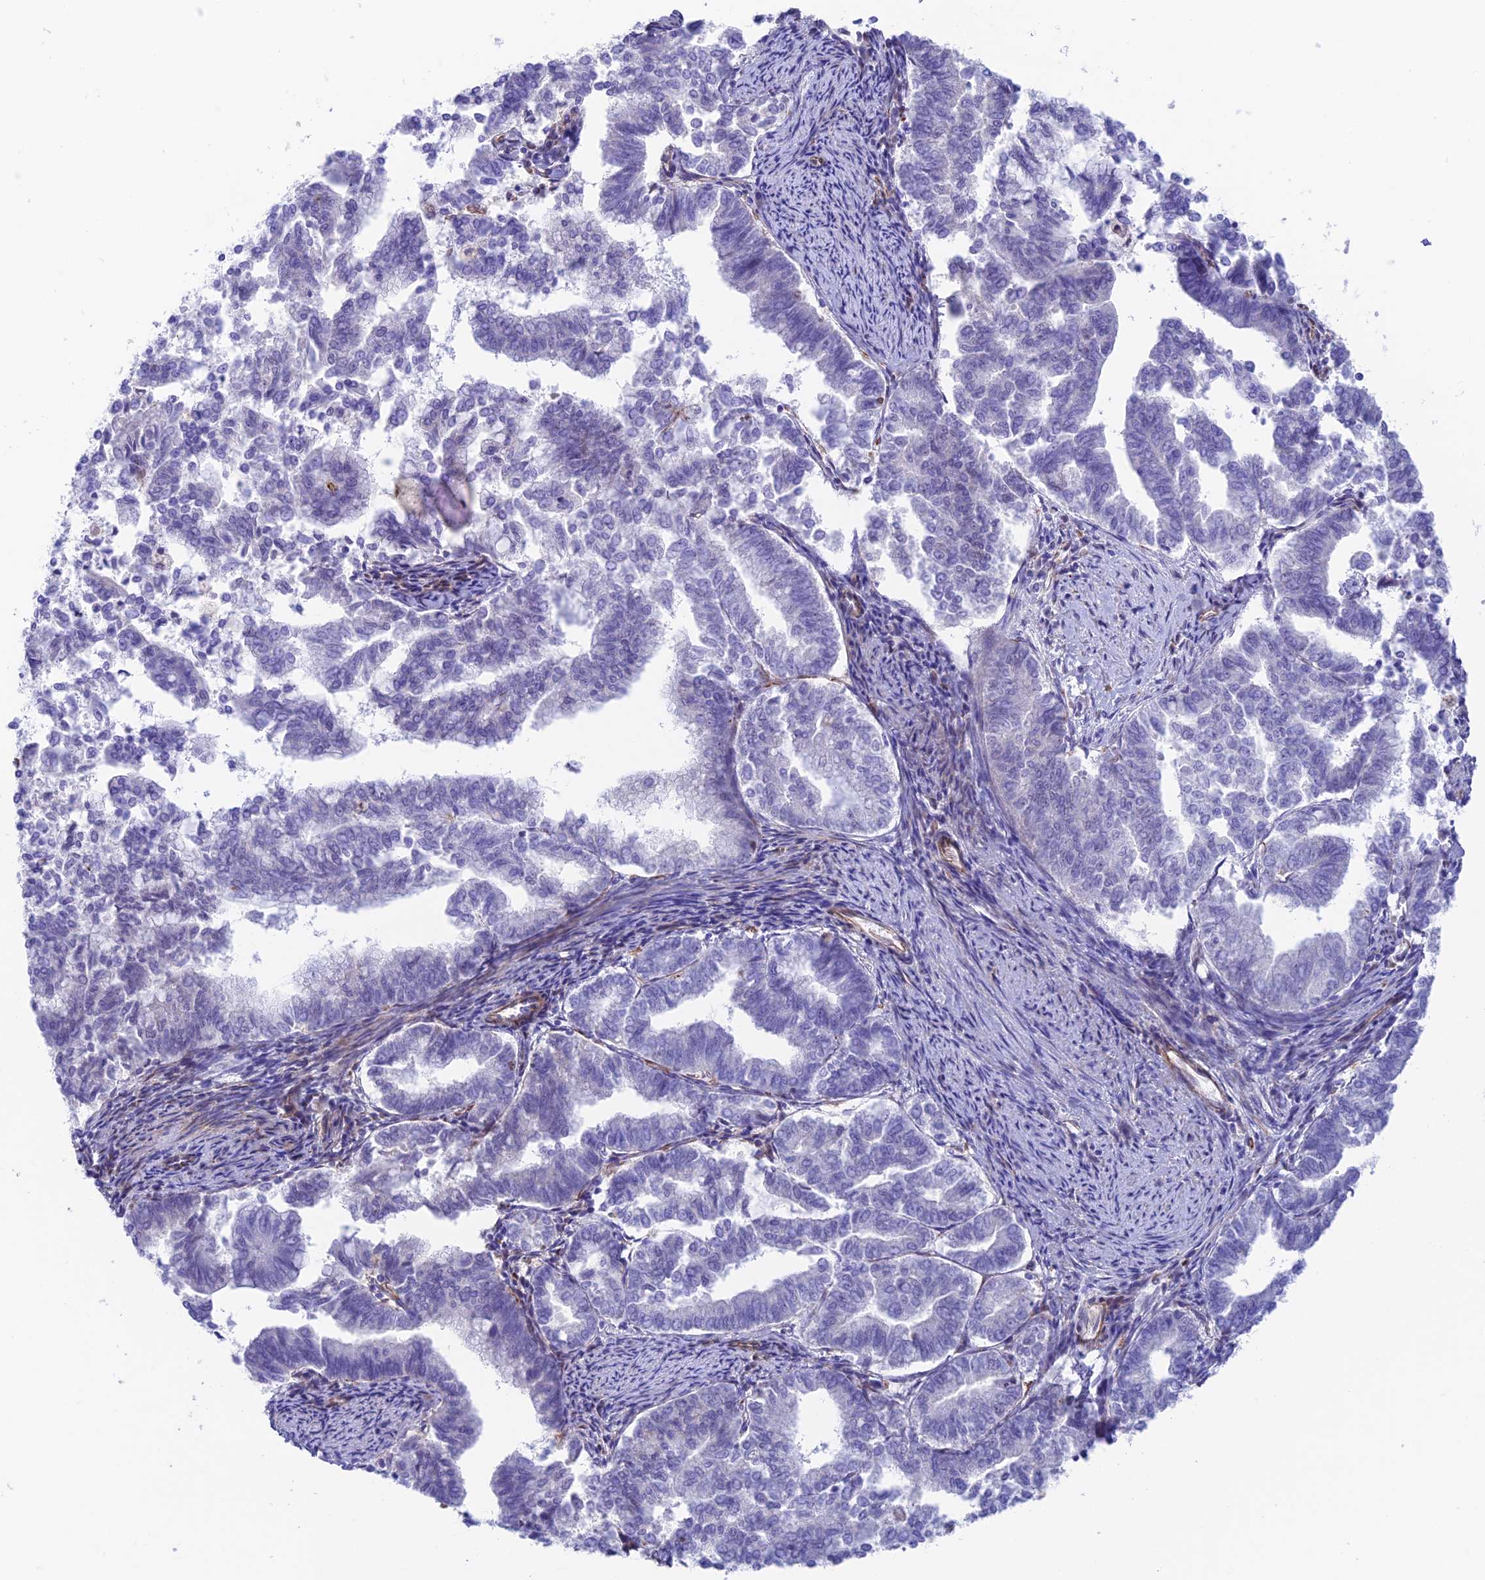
{"staining": {"intensity": "negative", "quantity": "none", "location": "none"}, "tissue": "endometrial cancer", "cell_type": "Tumor cells", "image_type": "cancer", "snomed": [{"axis": "morphology", "description": "Adenocarcinoma, NOS"}, {"axis": "topography", "description": "Endometrium"}], "caption": "Immunohistochemistry (IHC) of endometrial cancer demonstrates no positivity in tumor cells.", "gene": "ZNF652", "patient": {"sex": "female", "age": 79}}